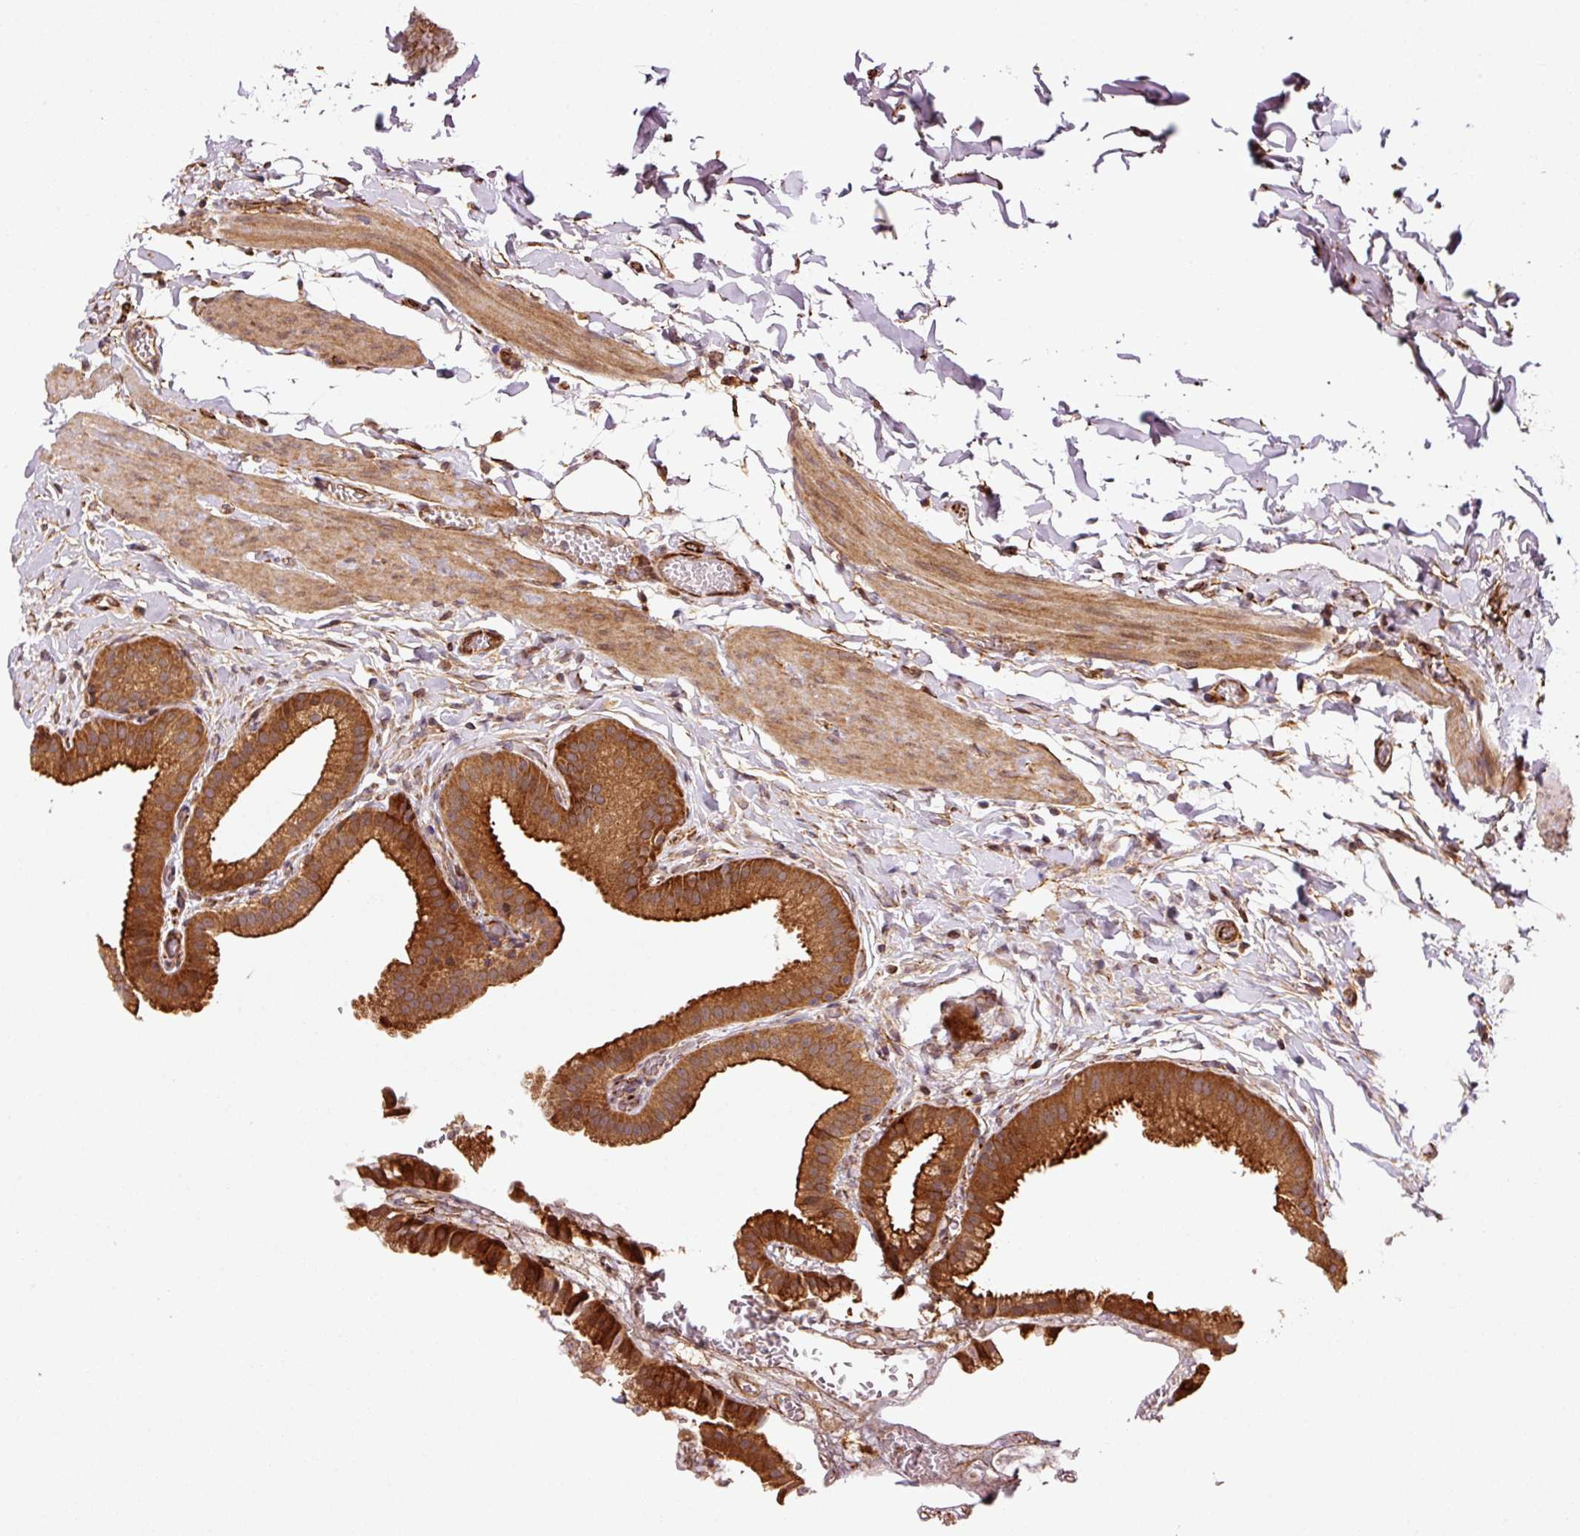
{"staining": {"intensity": "strong", "quantity": ">75%", "location": "cytoplasmic/membranous"}, "tissue": "gallbladder", "cell_type": "Glandular cells", "image_type": "normal", "snomed": [{"axis": "morphology", "description": "Normal tissue, NOS"}, {"axis": "topography", "description": "Gallbladder"}], "caption": "Immunohistochemical staining of benign human gallbladder demonstrates strong cytoplasmic/membranous protein staining in approximately >75% of glandular cells. (IHC, brightfield microscopy, high magnification).", "gene": "OXER1", "patient": {"sex": "female", "age": 63}}